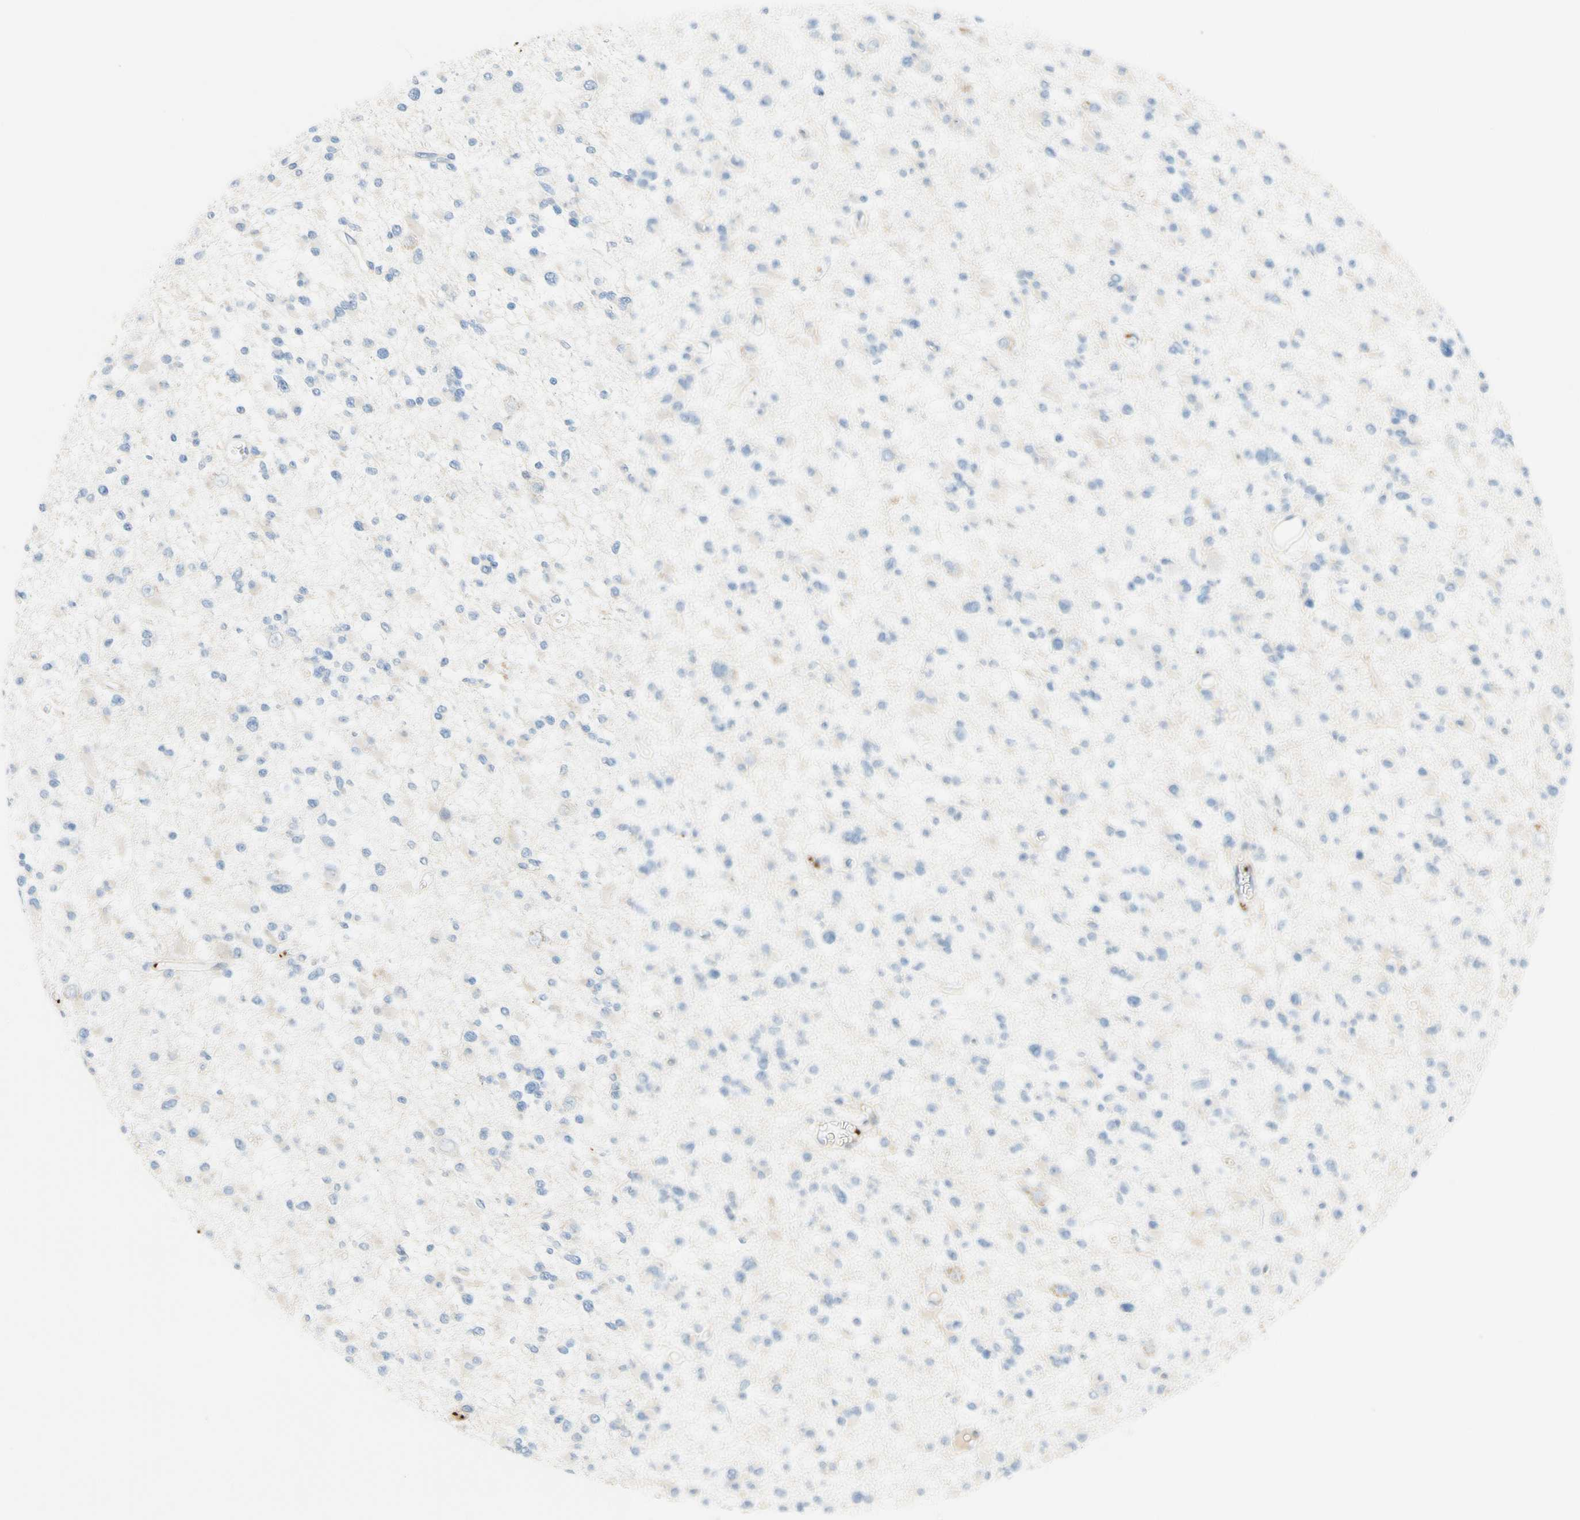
{"staining": {"intensity": "negative", "quantity": "none", "location": "none"}, "tissue": "glioma", "cell_type": "Tumor cells", "image_type": "cancer", "snomed": [{"axis": "morphology", "description": "Glioma, malignant, Low grade"}, {"axis": "topography", "description": "Brain"}], "caption": "High magnification brightfield microscopy of glioma stained with DAB (3,3'-diaminobenzidine) (brown) and counterstained with hematoxylin (blue): tumor cells show no significant staining.", "gene": "PPBP", "patient": {"sex": "female", "age": 22}}